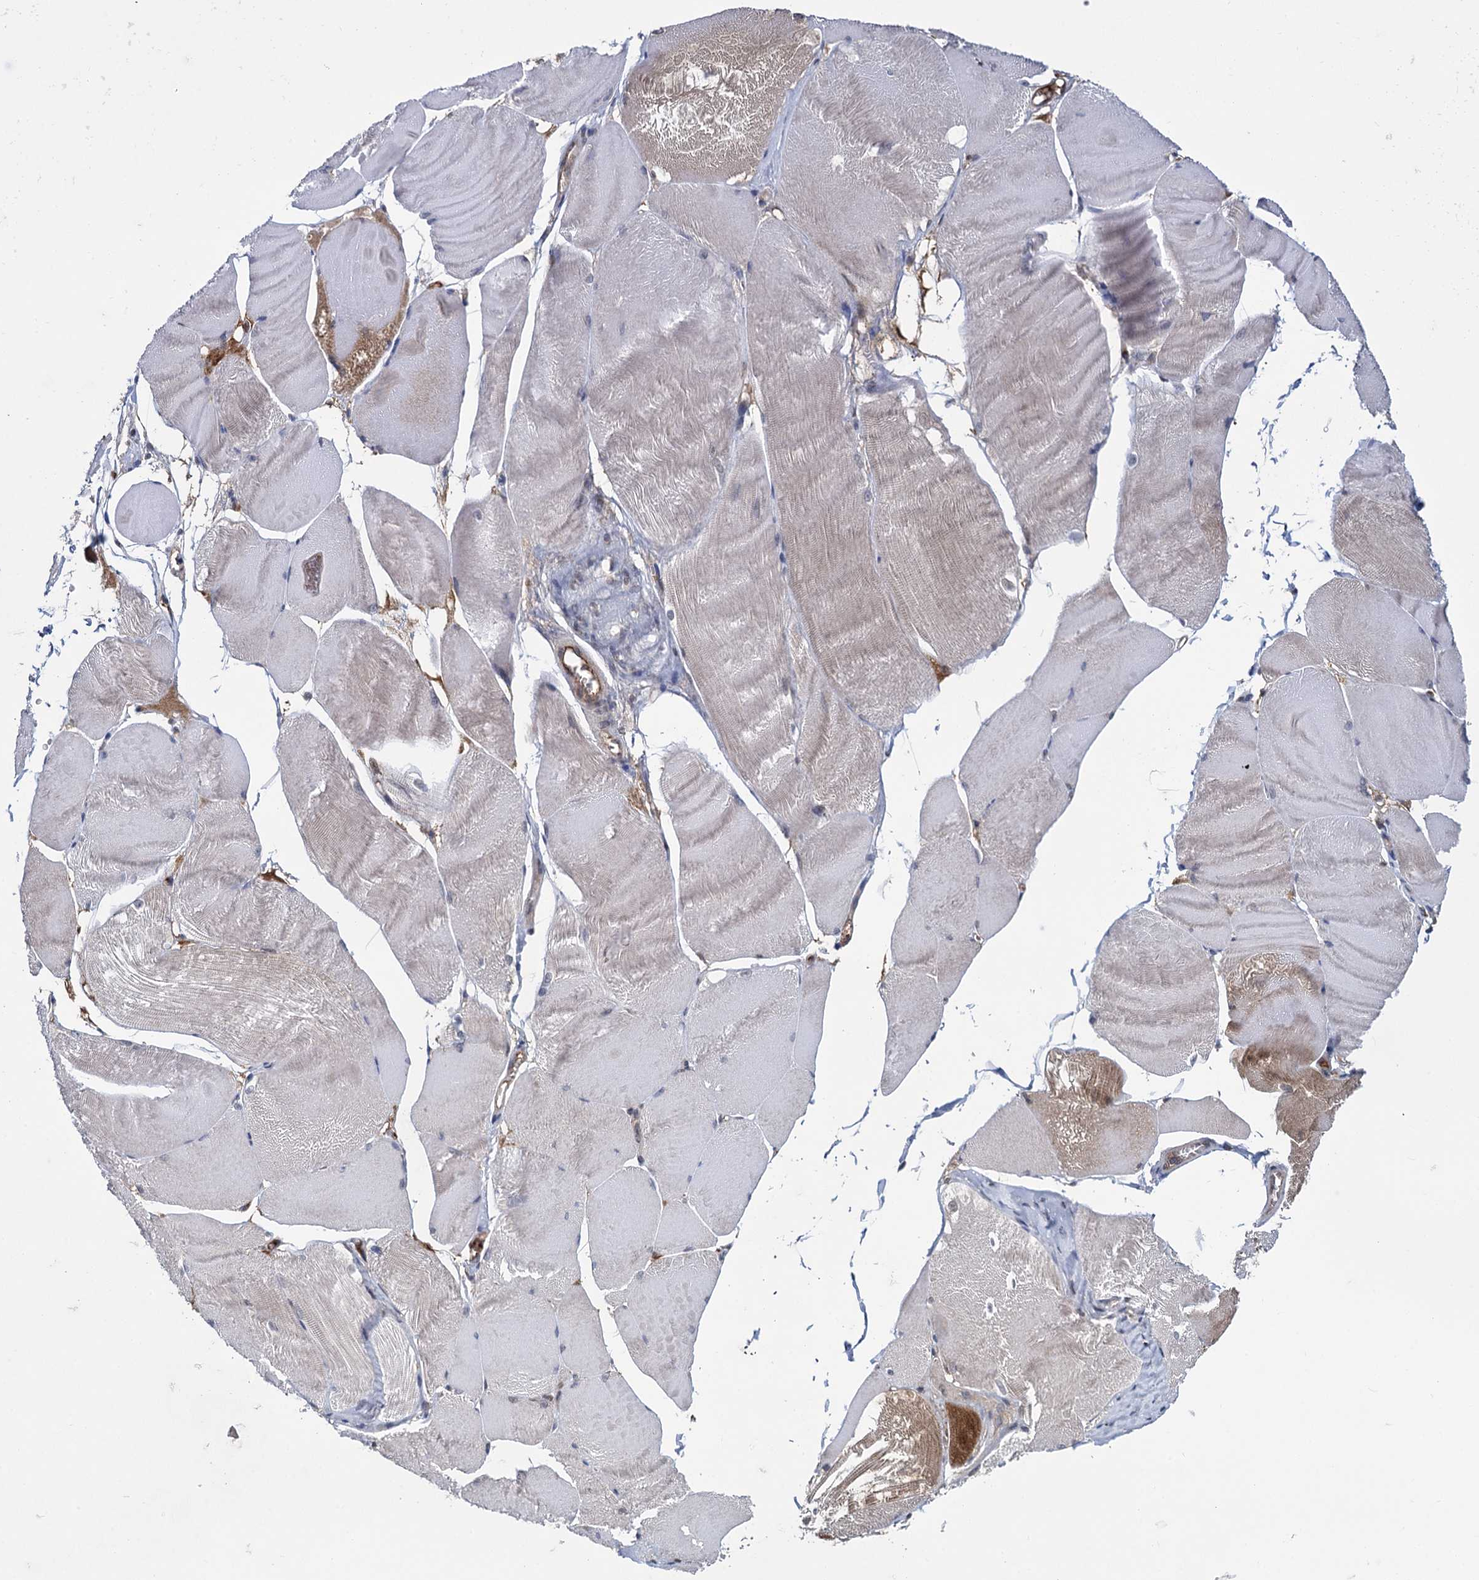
{"staining": {"intensity": "weak", "quantity": "<25%", "location": "cytoplasmic/membranous"}, "tissue": "skeletal muscle", "cell_type": "Myocytes", "image_type": "normal", "snomed": [{"axis": "morphology", "description": "Normal tissue, NOS"}, {"axis": "morphology", "description": "Basal cell carcinoma"}, {"axis": "topography", "description": "Skeletal muscle"}], "caption": "Immunohistochemistry (IHC) of benign human skeletal muscle displays no staining in myocytes. Nuclei are stained in blue.", "gene": "GLO1", "patient": {"sex": "female", "age": 64}}